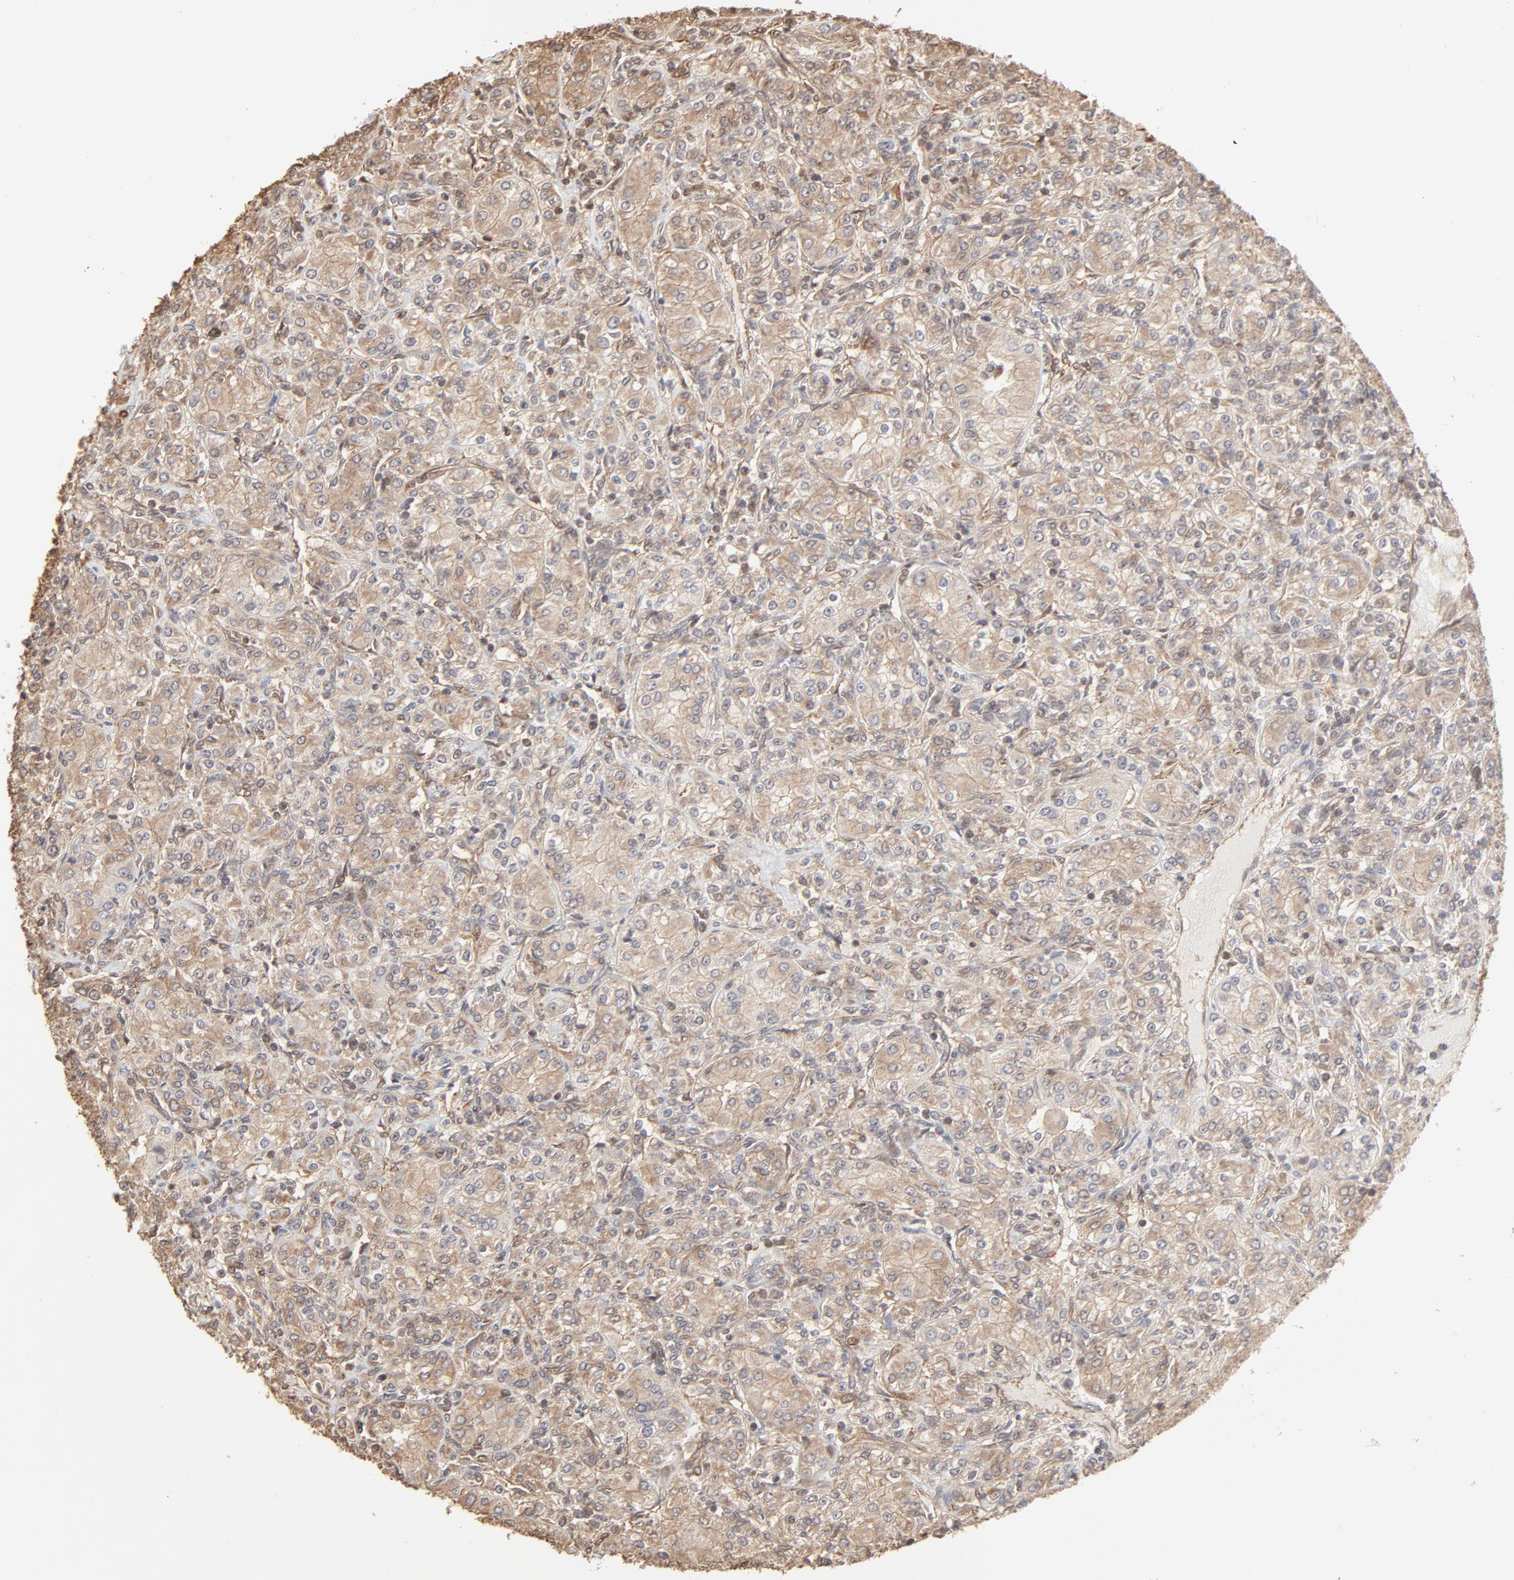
{"staining": {"intensity": "weak", "quantity": ">75%", "location": "cytoplasmic/membranous"}, "tissue": "renal cancer", "cell_type": "Tumor cells", "image_type": "cancer", "snomed": [{"axis": "morphology", "description": "Adenocarcinoma, NOS"}, {"axis": "topography", "description": "Kidney"}], "caption": "Renal cancer (adenocarcinoma) stained for a protein (brown) shows weak cytoplasmic/membranous positive positivity in about >75% of tumor cells.", "gene": "PPP2CA", "patient": {"sex": "male", "age": 77}}